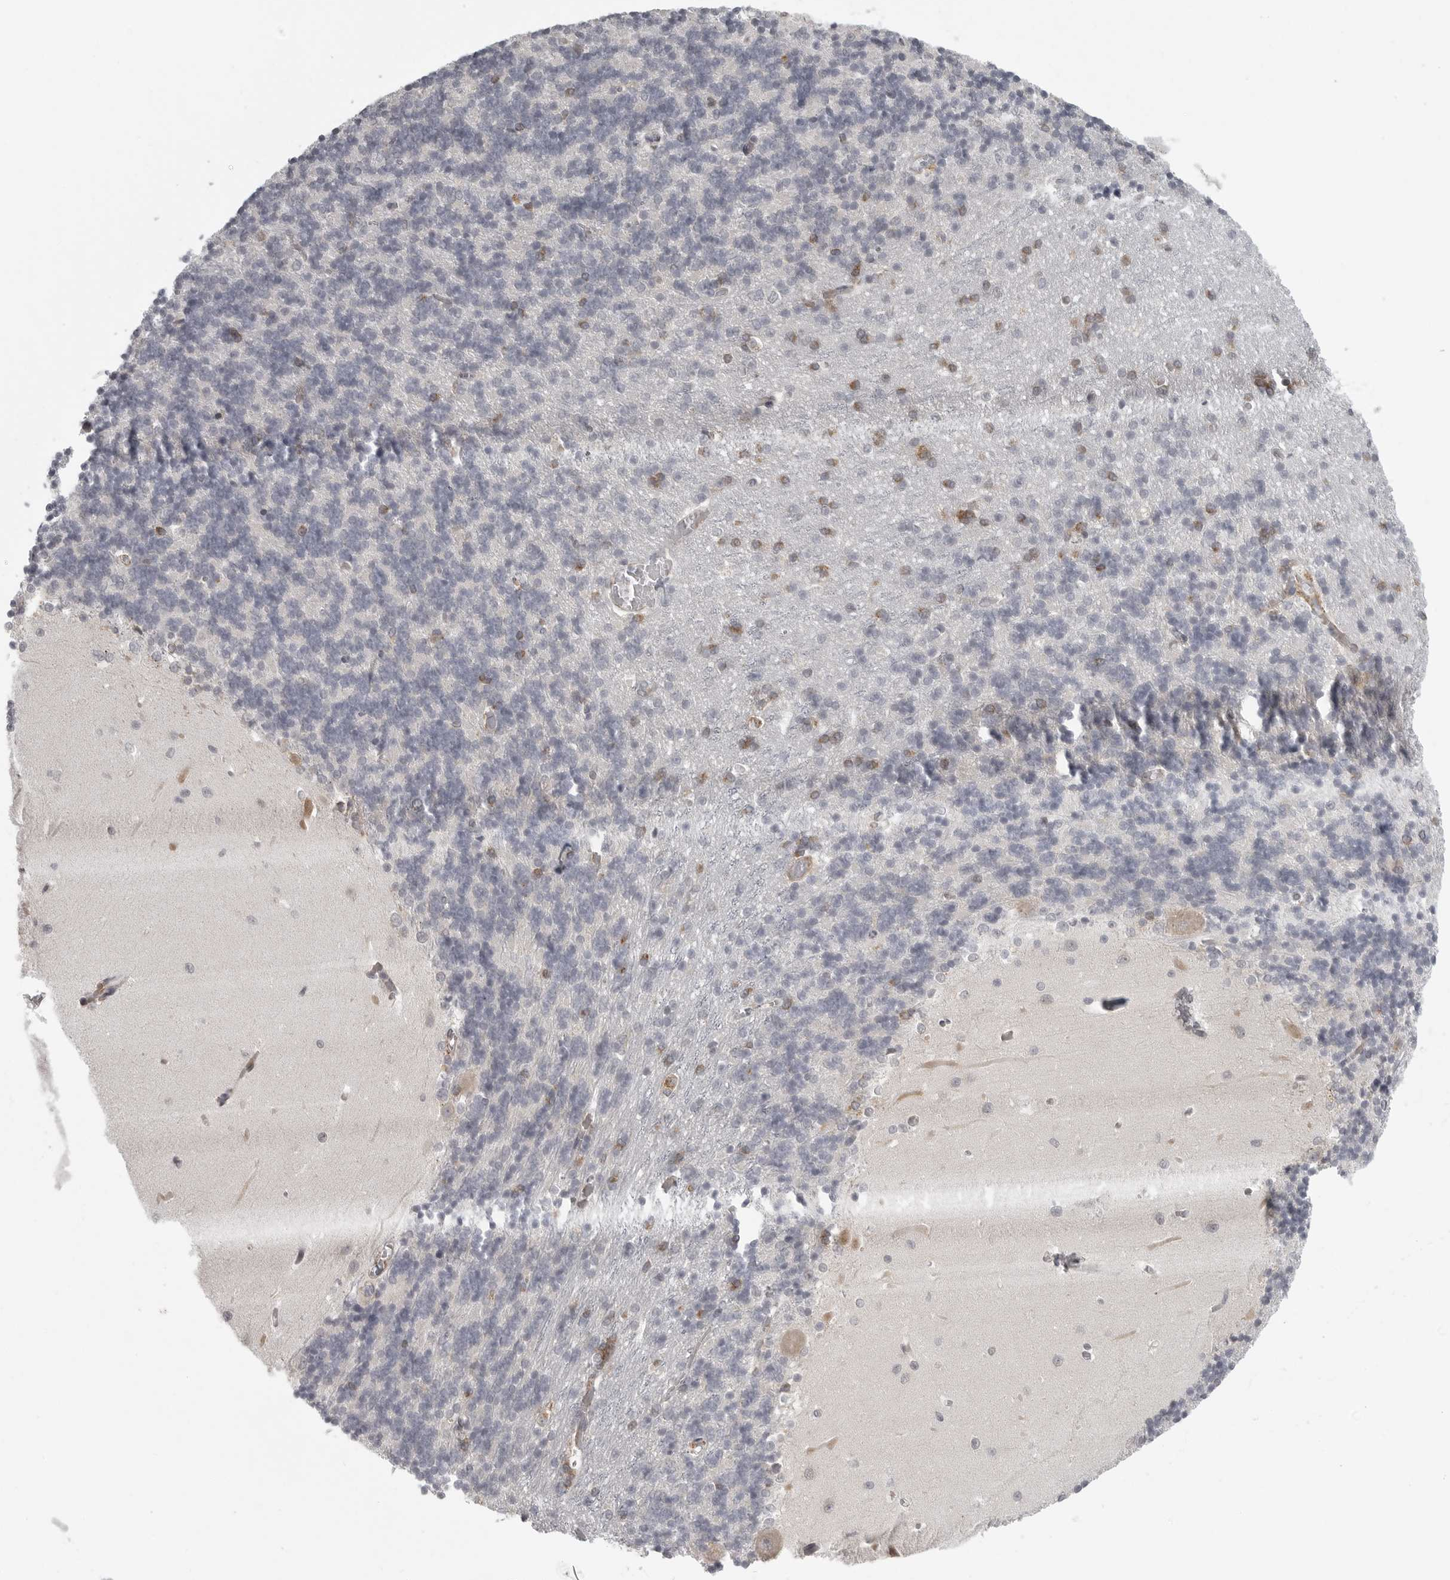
{"staining": {"intensity": "moderate", "quantity": "<25%", "location": "cytoplasmic/membranous"}, "tissue": "cerebellum", "cell_type": "Cells in granular layer", "image_type": "normal", "snomed": [{"axis": "morphology", "description": "Normal tissue, NOS"}, {"axis": "topography", "description": "Cerebellum"}], "caption": "DAB (3,3'-diaminobenzidine) immunohistochemical staining of normal human cerebellum displays moderate cytoplasmic/membranous protein staining in about <25% of cells in granular layer. The protein is shown in brown color, while the nuclei are stained blue.", "gene": "TUT4", "patient": {"sex": "male", "age": 37}}